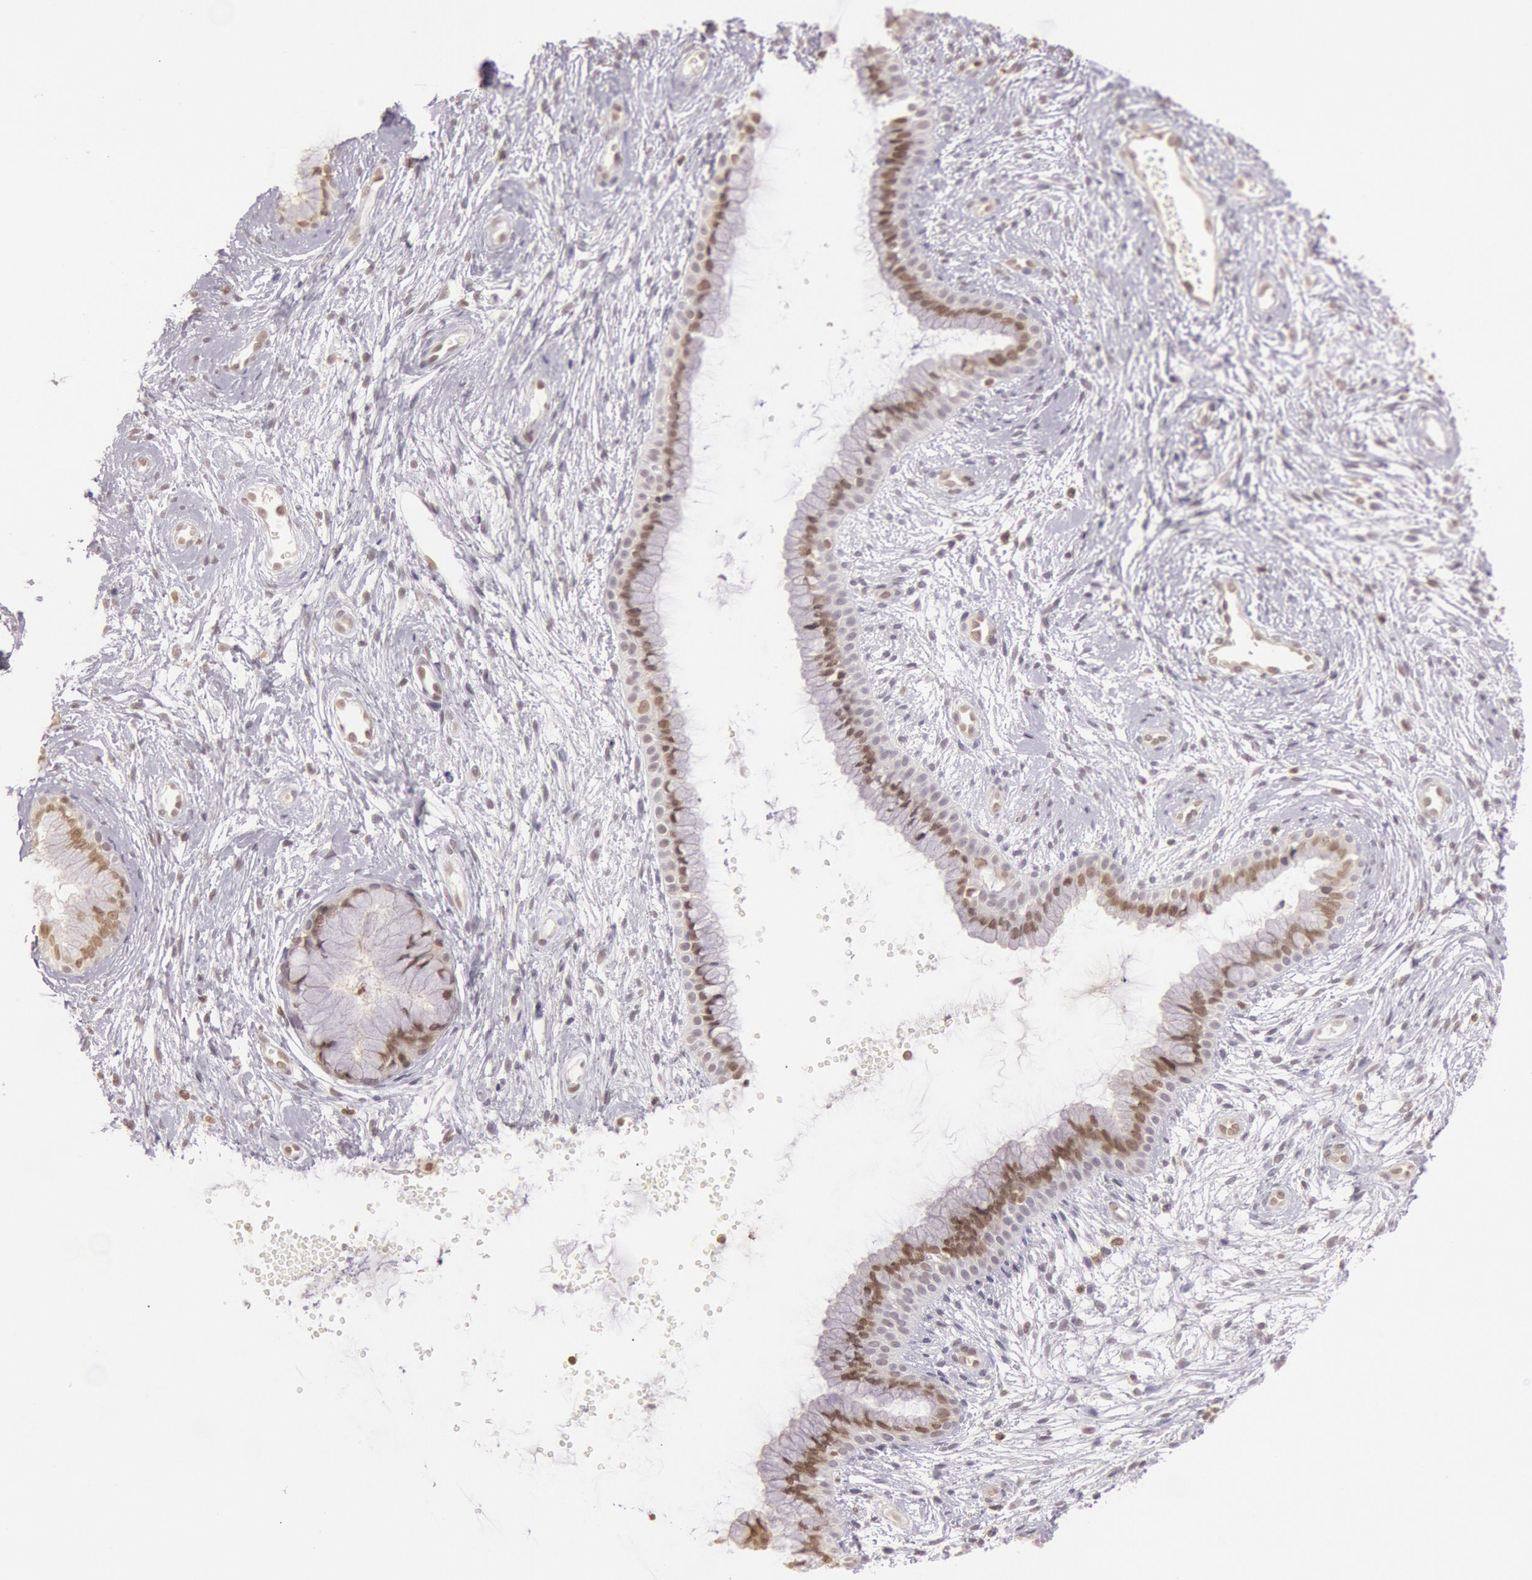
{"staining": {"intensity": "moderate", "quantity": ">75%", "location": "nuclear"}, "tissue": "cervix", "cell_type": "Glandular cells", "image_type": "normal", "snomed": [{"axis": "morphology", "description": "Normal tissue, NOS"}, {"axis": "topography", "description": "Cervix"}], "caption": "Cervix stained with IHC displays moderate nuclear expression in approximately >75% of glandular cells. (IHC, brightfield microscopy, high magnification).", "gene": "HIF1A", "patient": {"sex": "female", "age": 39}}